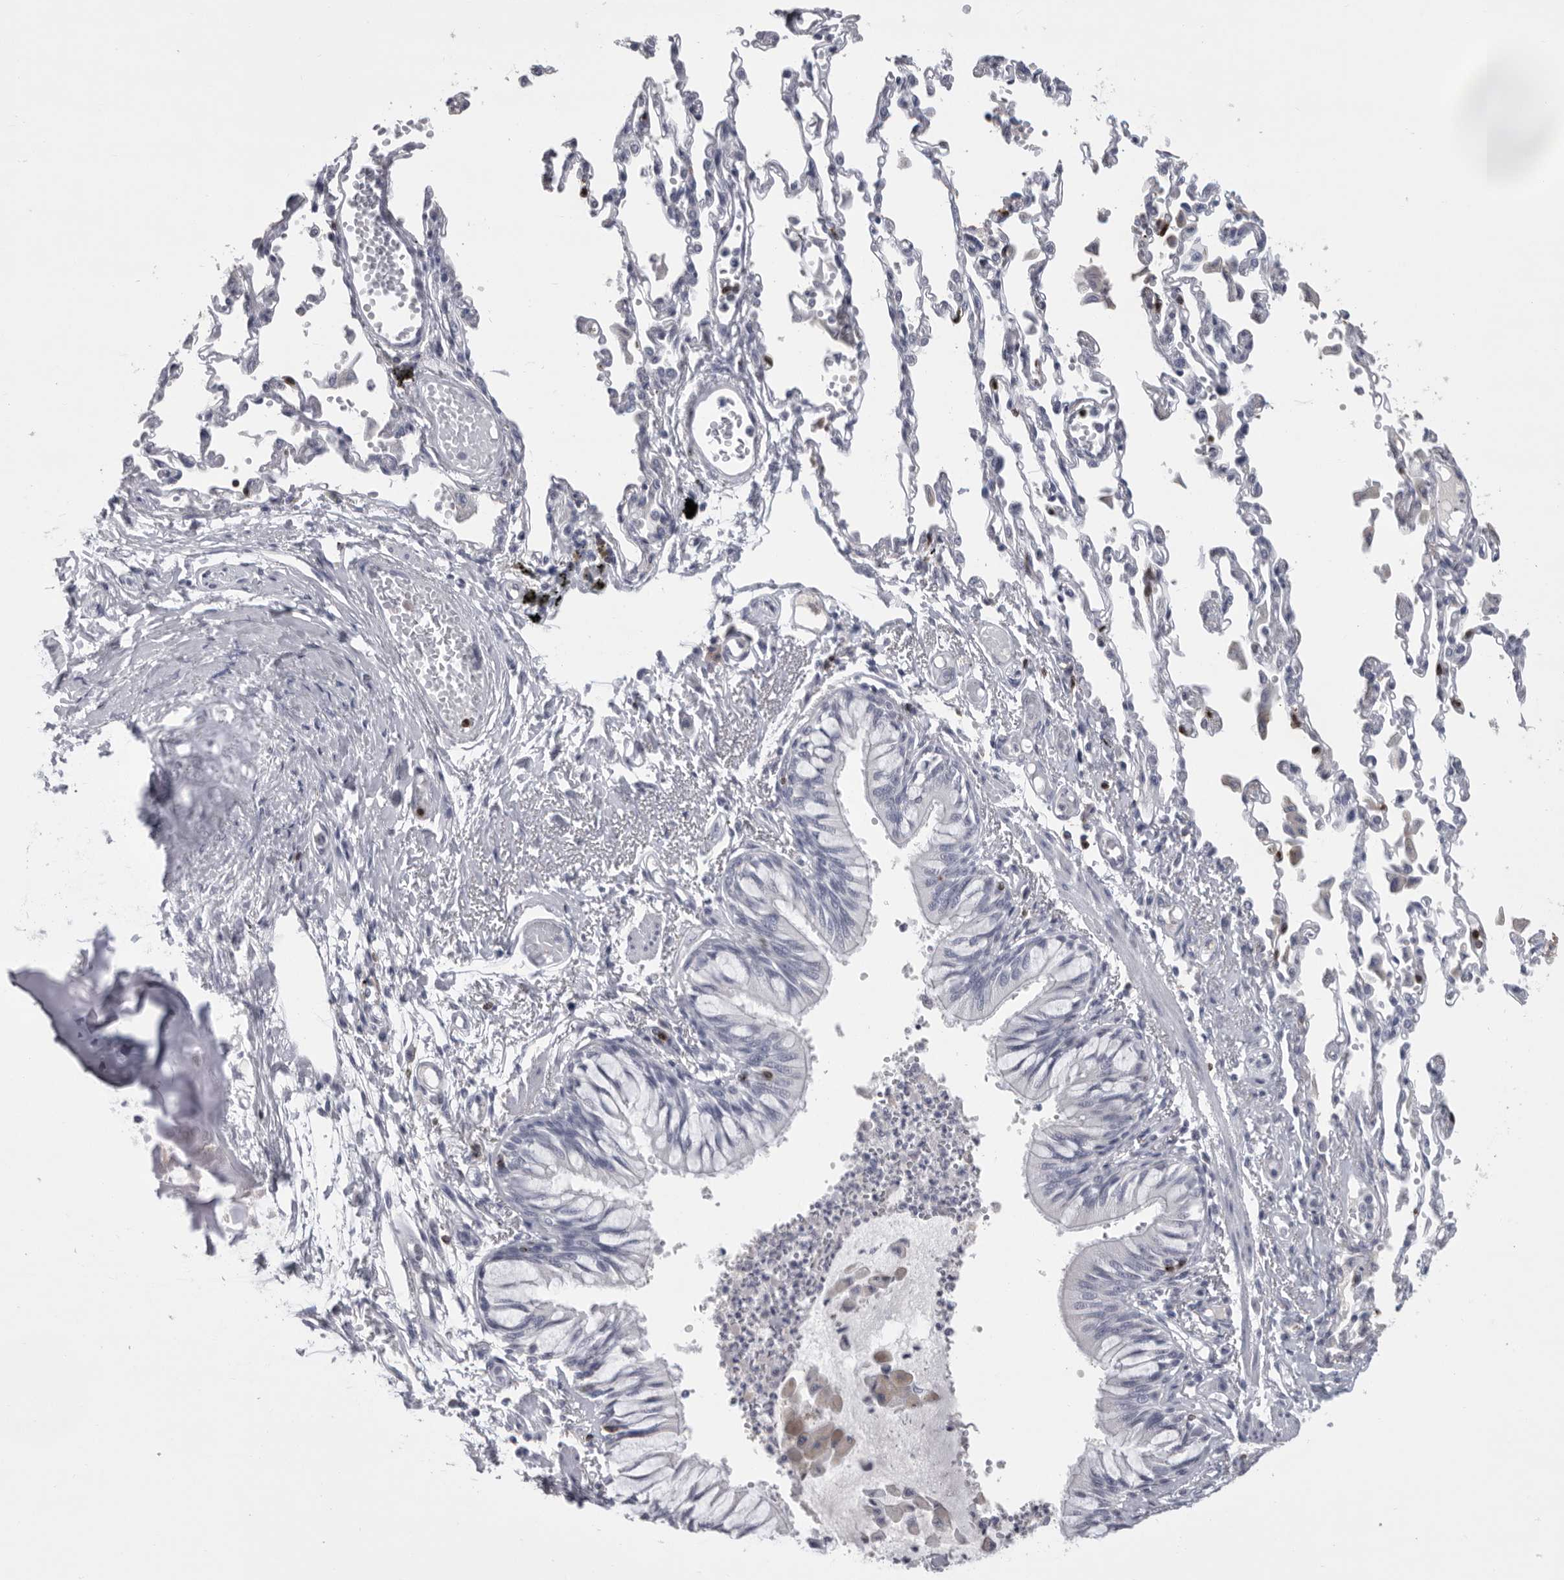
{"staining": {"intensity": "negative", "quantity": "none", "location": "none"}, "tissue": "bronchus", "cell_type": "Respiratory epithelial cells", "image_type": "normal", "snomed": [{"axis": "morphology", "description": "Normal tissue, NOS"}, {"axis": "topography", "description": "Cartilage tissue"}, {"axis": "topography", "description": "Bronchus"}, {"axis": "topography", "description": "Lung"}], "caption": "The histopathology image displays no staining of respiratory epithelial cells in unremarkable bronchus.", "gene": "GNLY", "patient": {"sex": "female", "age": 49}}